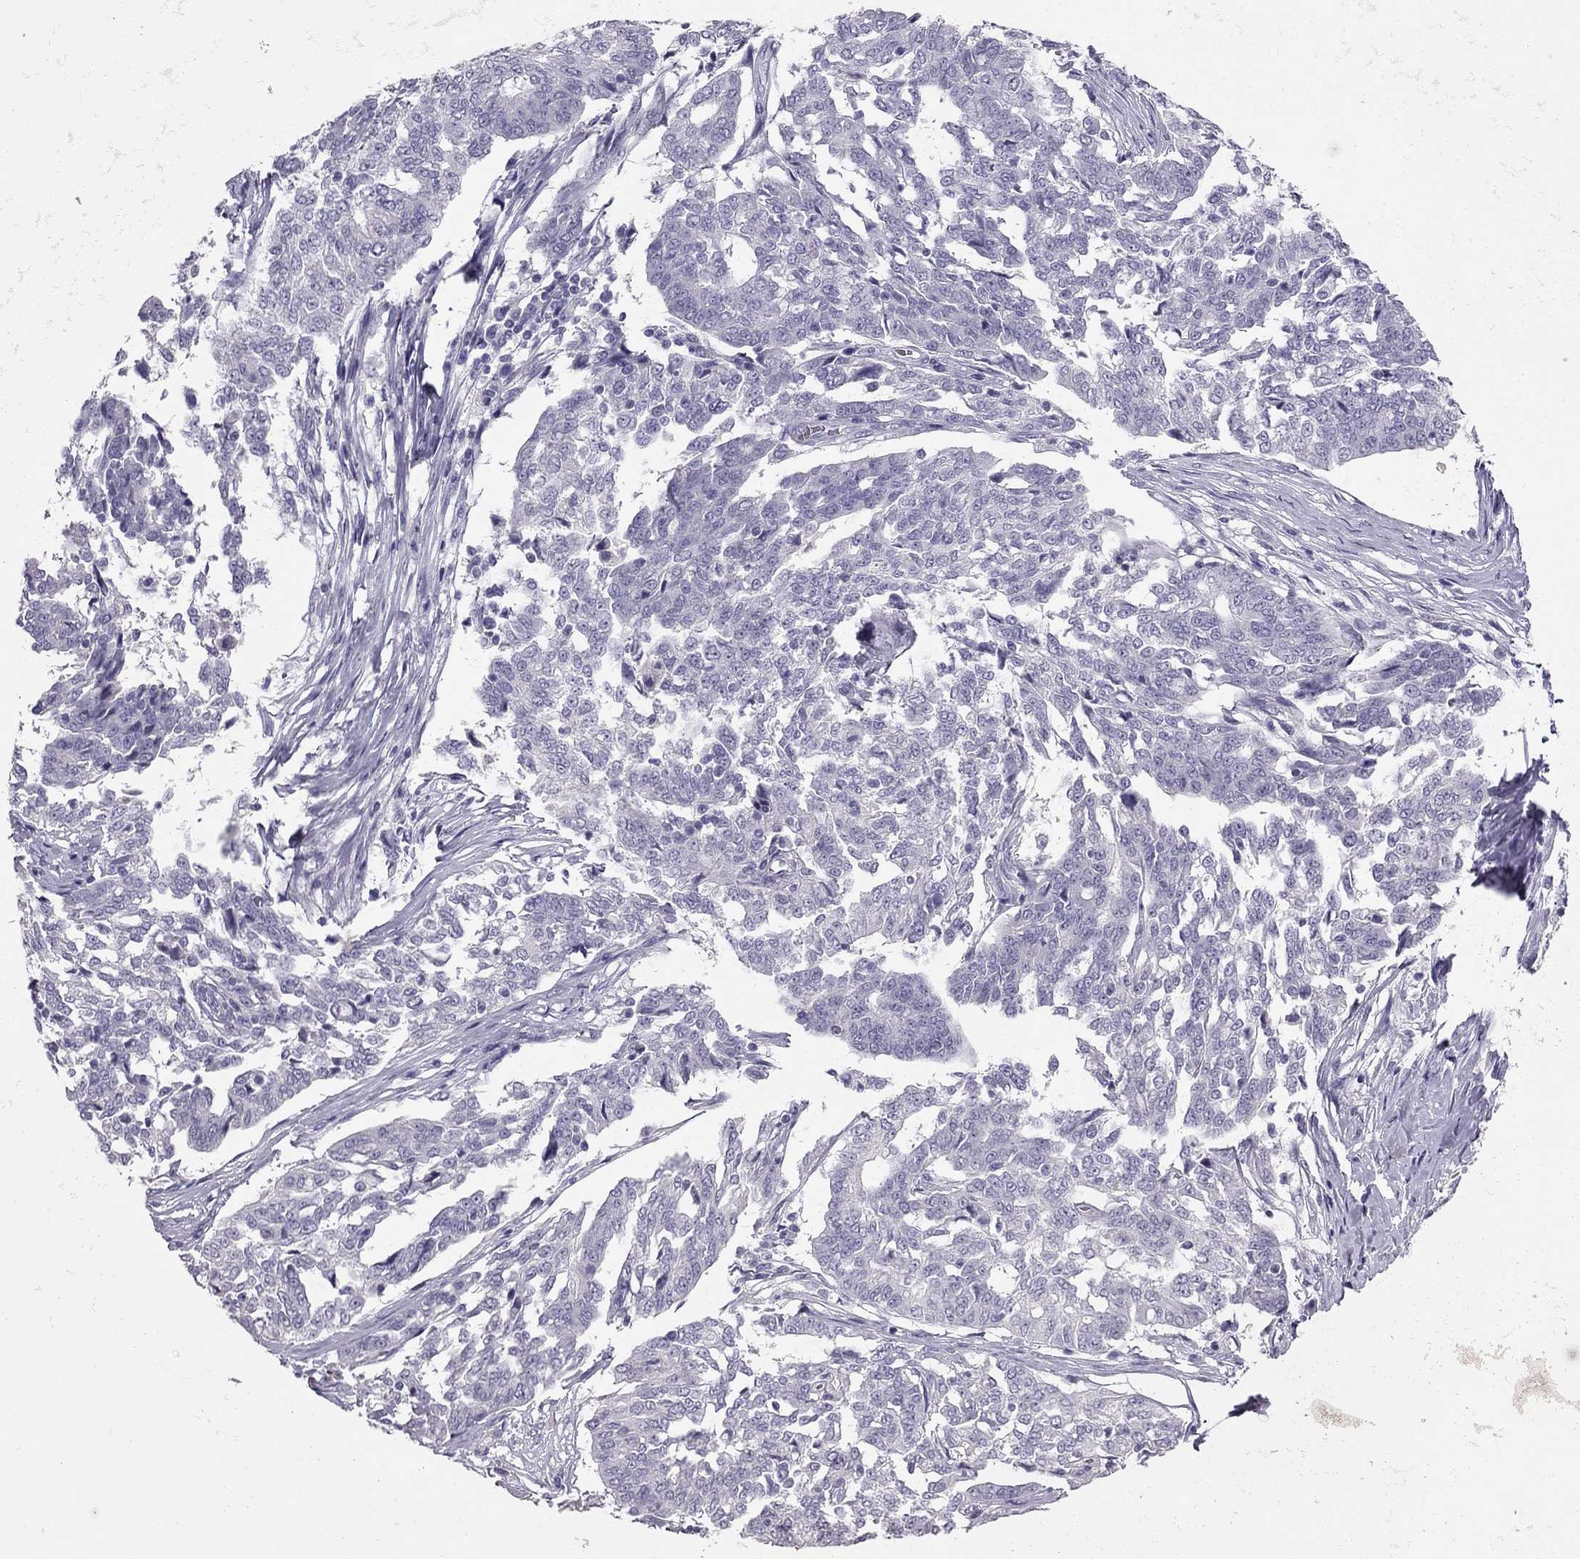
{"staining": {"intensity": "negative", "quantity": "none", "location": "none"}, "tissue": "ovarian cancer", "cell_type": "Tumor cells", "image_type": "cancer", "snomed": [{"axis": "morphology", "description": "Cystadenocarcinoma, serous, NOS"}, {"axis": "topography", "description": "Ovary"}], "caption": "Ovarian cancer stained for a protein using immunohistochemistry (IHC) exhibits no staining tumor cells.", "gene": "RHO", "patient": {"sex": "female", "age": 67}}